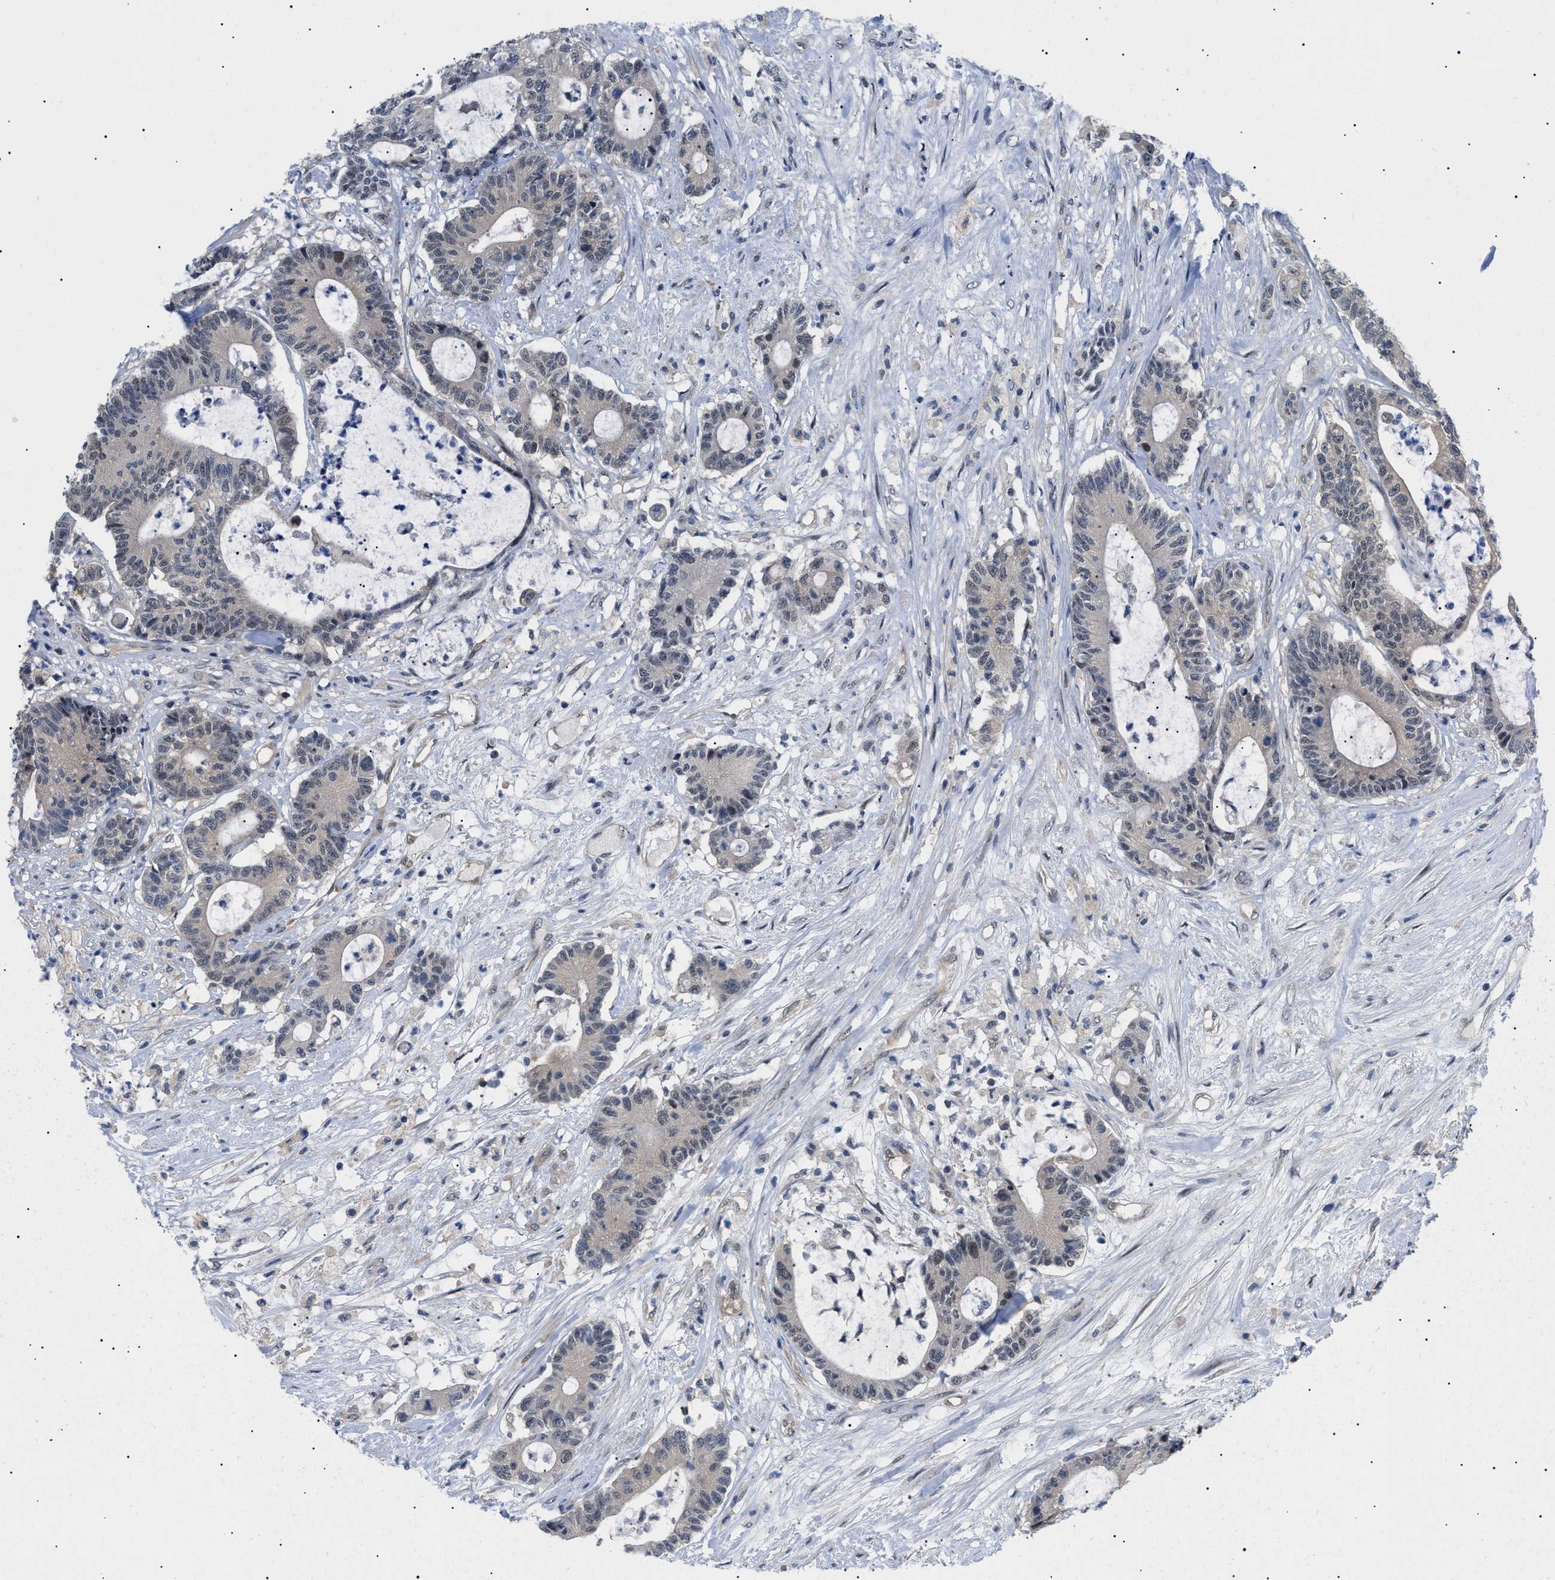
{"staining": {"intensity": "weak", "quantity": ">75%", "location": "cytoplasmic/membranous,nuclear"}, "tissue": "colorectal cancer", "cell_type": "Tumor cells", "image_type": "cancer", "snomed": [{"axis": "morphology", "description": "Adenocarcinoma, NOS"}, {"axis": "topography", "description": "Colon"}], "caption": "Immunohistochemical staining of human colorectal adenocarcinoma exhibits low levels of weak cytoplasmic/membranous and nuclear protein expression in about >75% of tumor cells.", "gene": "GARRE1", "patient": {"sex": "female", "age": 84}}